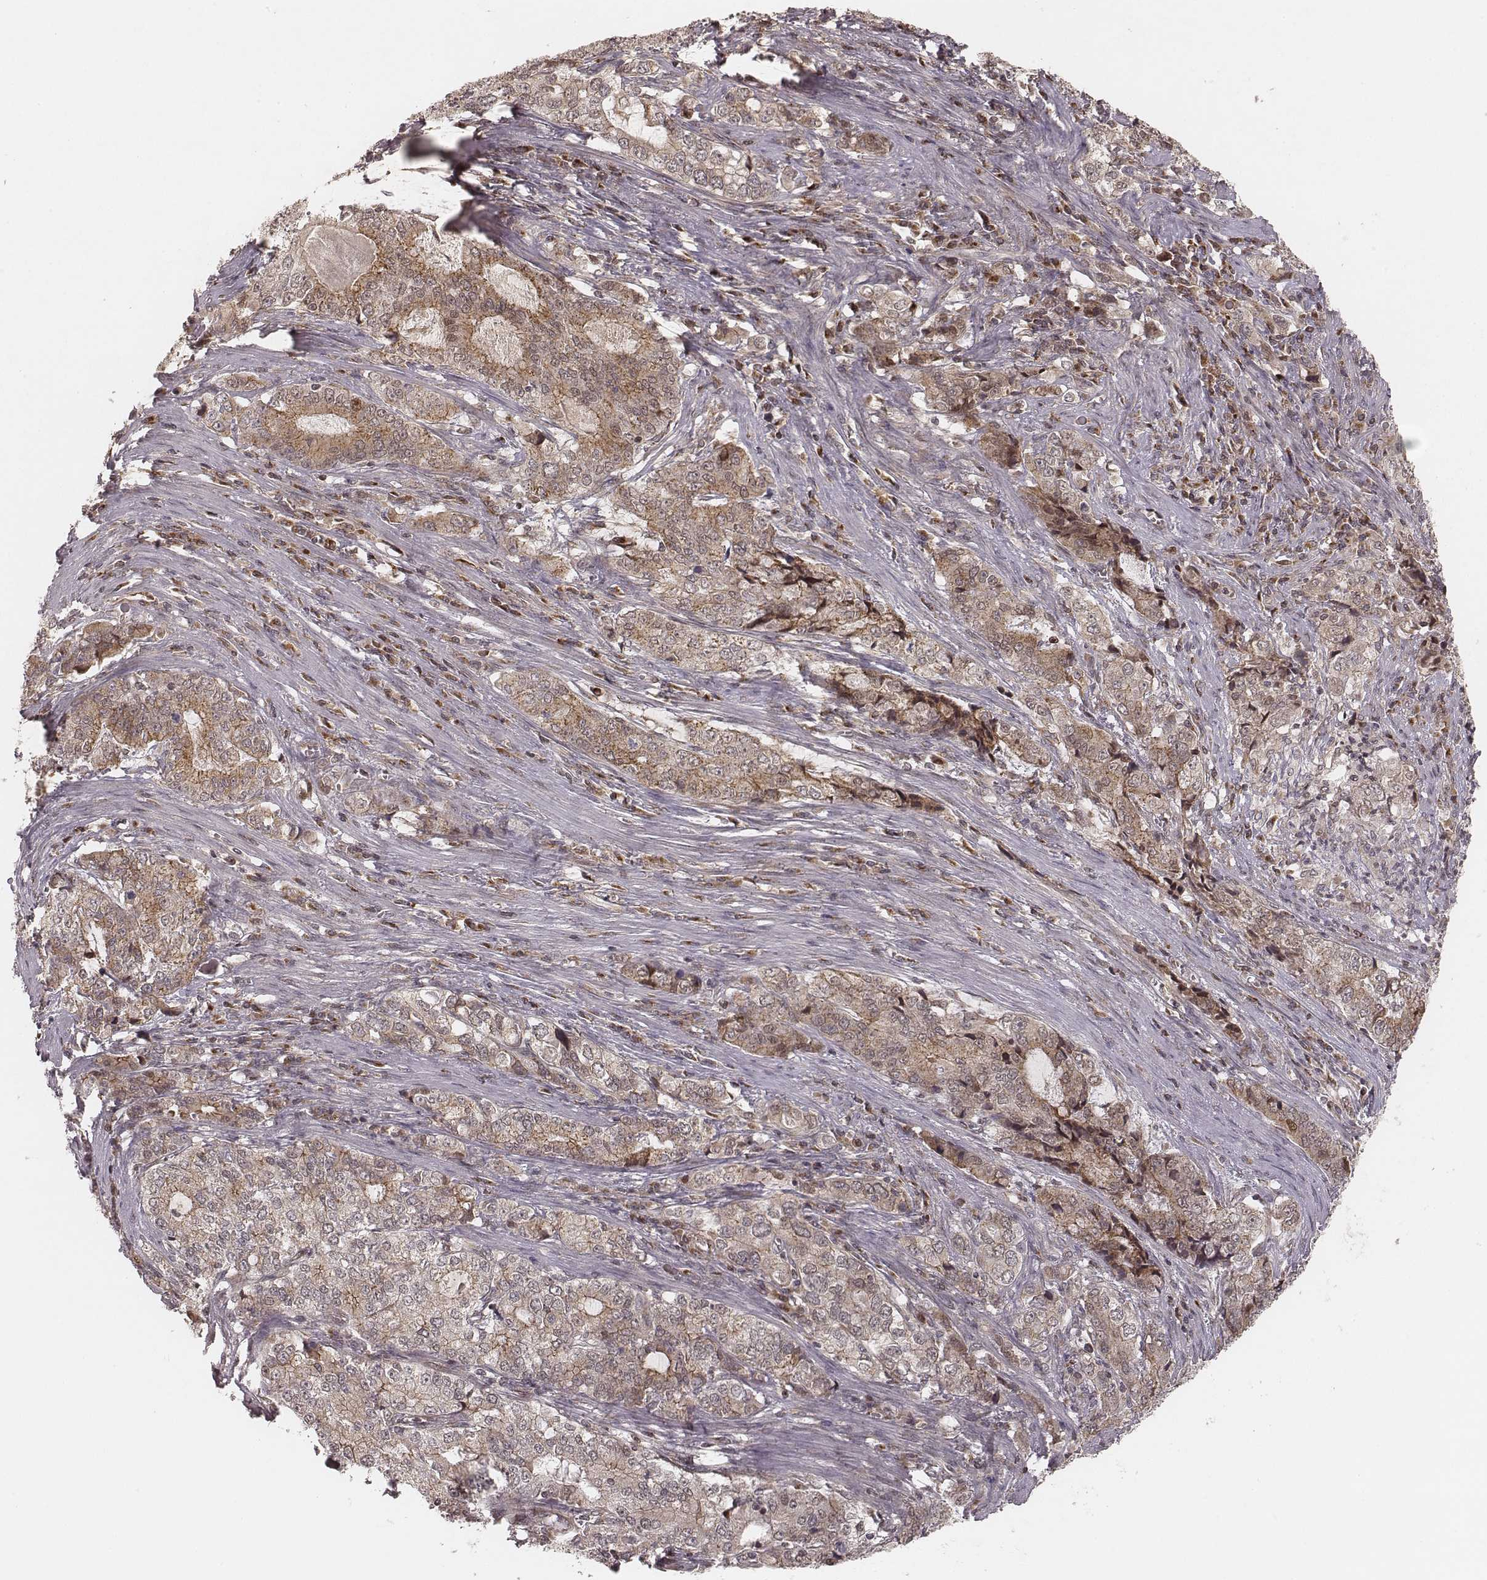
{"staining": {"intensity": "moderate", "quantity": ">75%", "location": "cytoplasmic/membranous"}, "tissue": "stomach cancer", "cell_type": "Tumor cells", "image_type": "cancer", "snomed": [{"axis": "morphology", "description": "Adenocarcinoma, NOS"}, {"axis": "topography", "description": "Stomach, lower"}], "caption": "A medium amount of moderate cytoplasmic/membranous expression is seen in approximately >75% of tumor cells in stomach cancer tissue. Using DAB (3,3'-diaminobenzidine) (brown) and hematoxylin (blue) stains, captured at high magnification using brightfield microscopy.", "gene": "MYO19", "patient": {"sex": "female", "age": 72}}